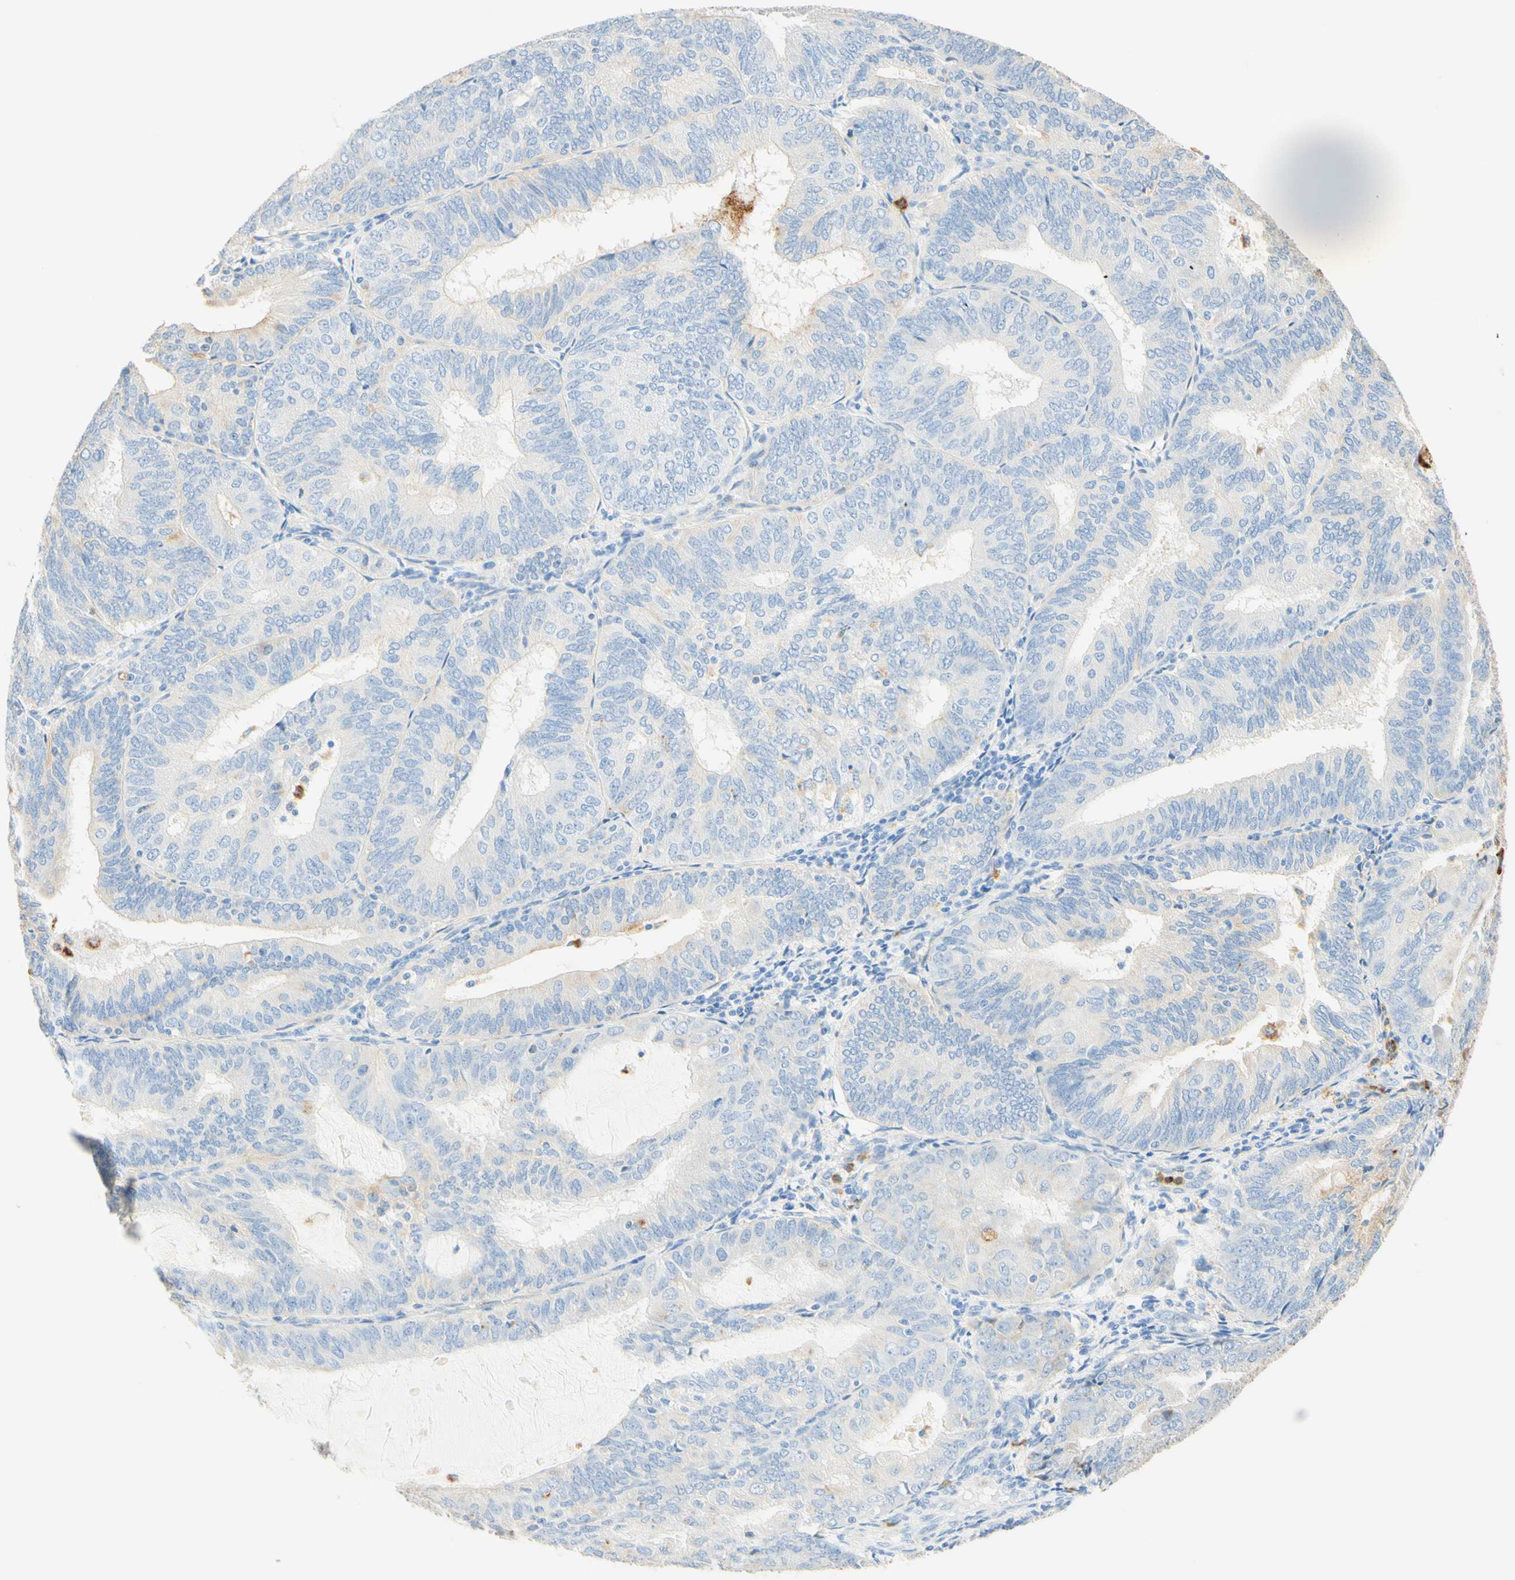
{"staining": {"intensity": "weak", "quantity": "<25%", "location": "cytoplasmic/membranous"}, "tissue": "endometrial cancer", "cell_type": "Tumor cells", "image_type": "cancer", "snomed": [{"axis": "morphology", "description": "Adenocarcinoma, NOS"}, {"axis": "topography", "description": "Endometrium"}], "caption": "IHC of human adenocarcinoma (endometrial) displays no positivity in tumor cells.", "gene": "CD63", "patient": {"sex": "female", "age": 81}}